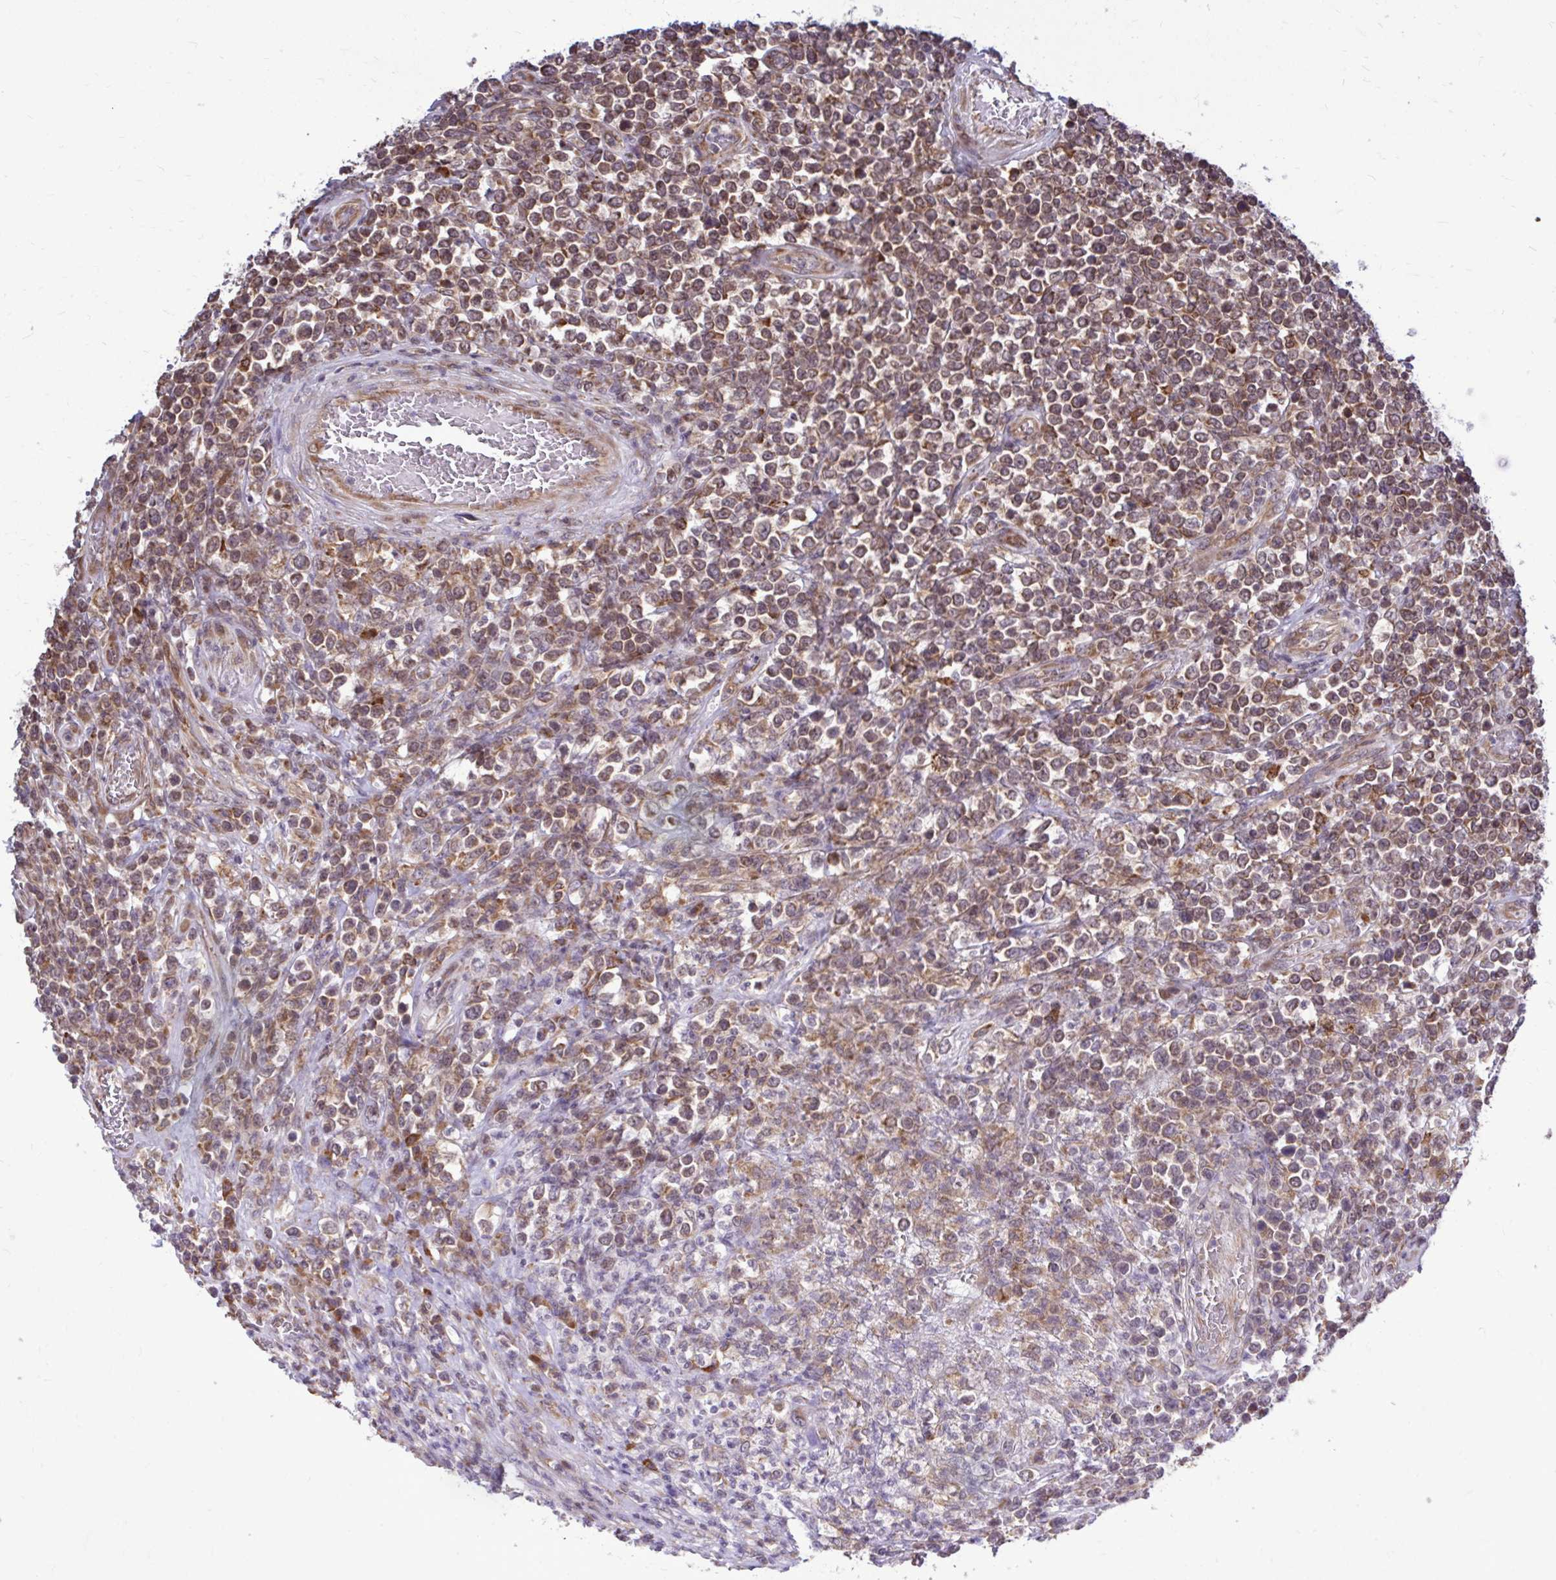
{"staining": {"intensity": "moderate", "quantity": ">75%", "location": "cytoplasmic/membranous"}, "tissue": "lymphoma", "cell_type": "Tumor cells", "image_type": "cancer", "snomed": [{"axis": "morphology", "description": "Malignant lymphoma, non-Hodgkin's type, High grade"}, {"axis": "topography", "description": "Soft tissue"}], "caption": "Lymphoma stained with immunohistochemistry shows moderate cytoplasmic/membranous staining in about >75% of tumor cells.", "gene": "FMR1", "patient": {"sex": "female", "age": 56}}